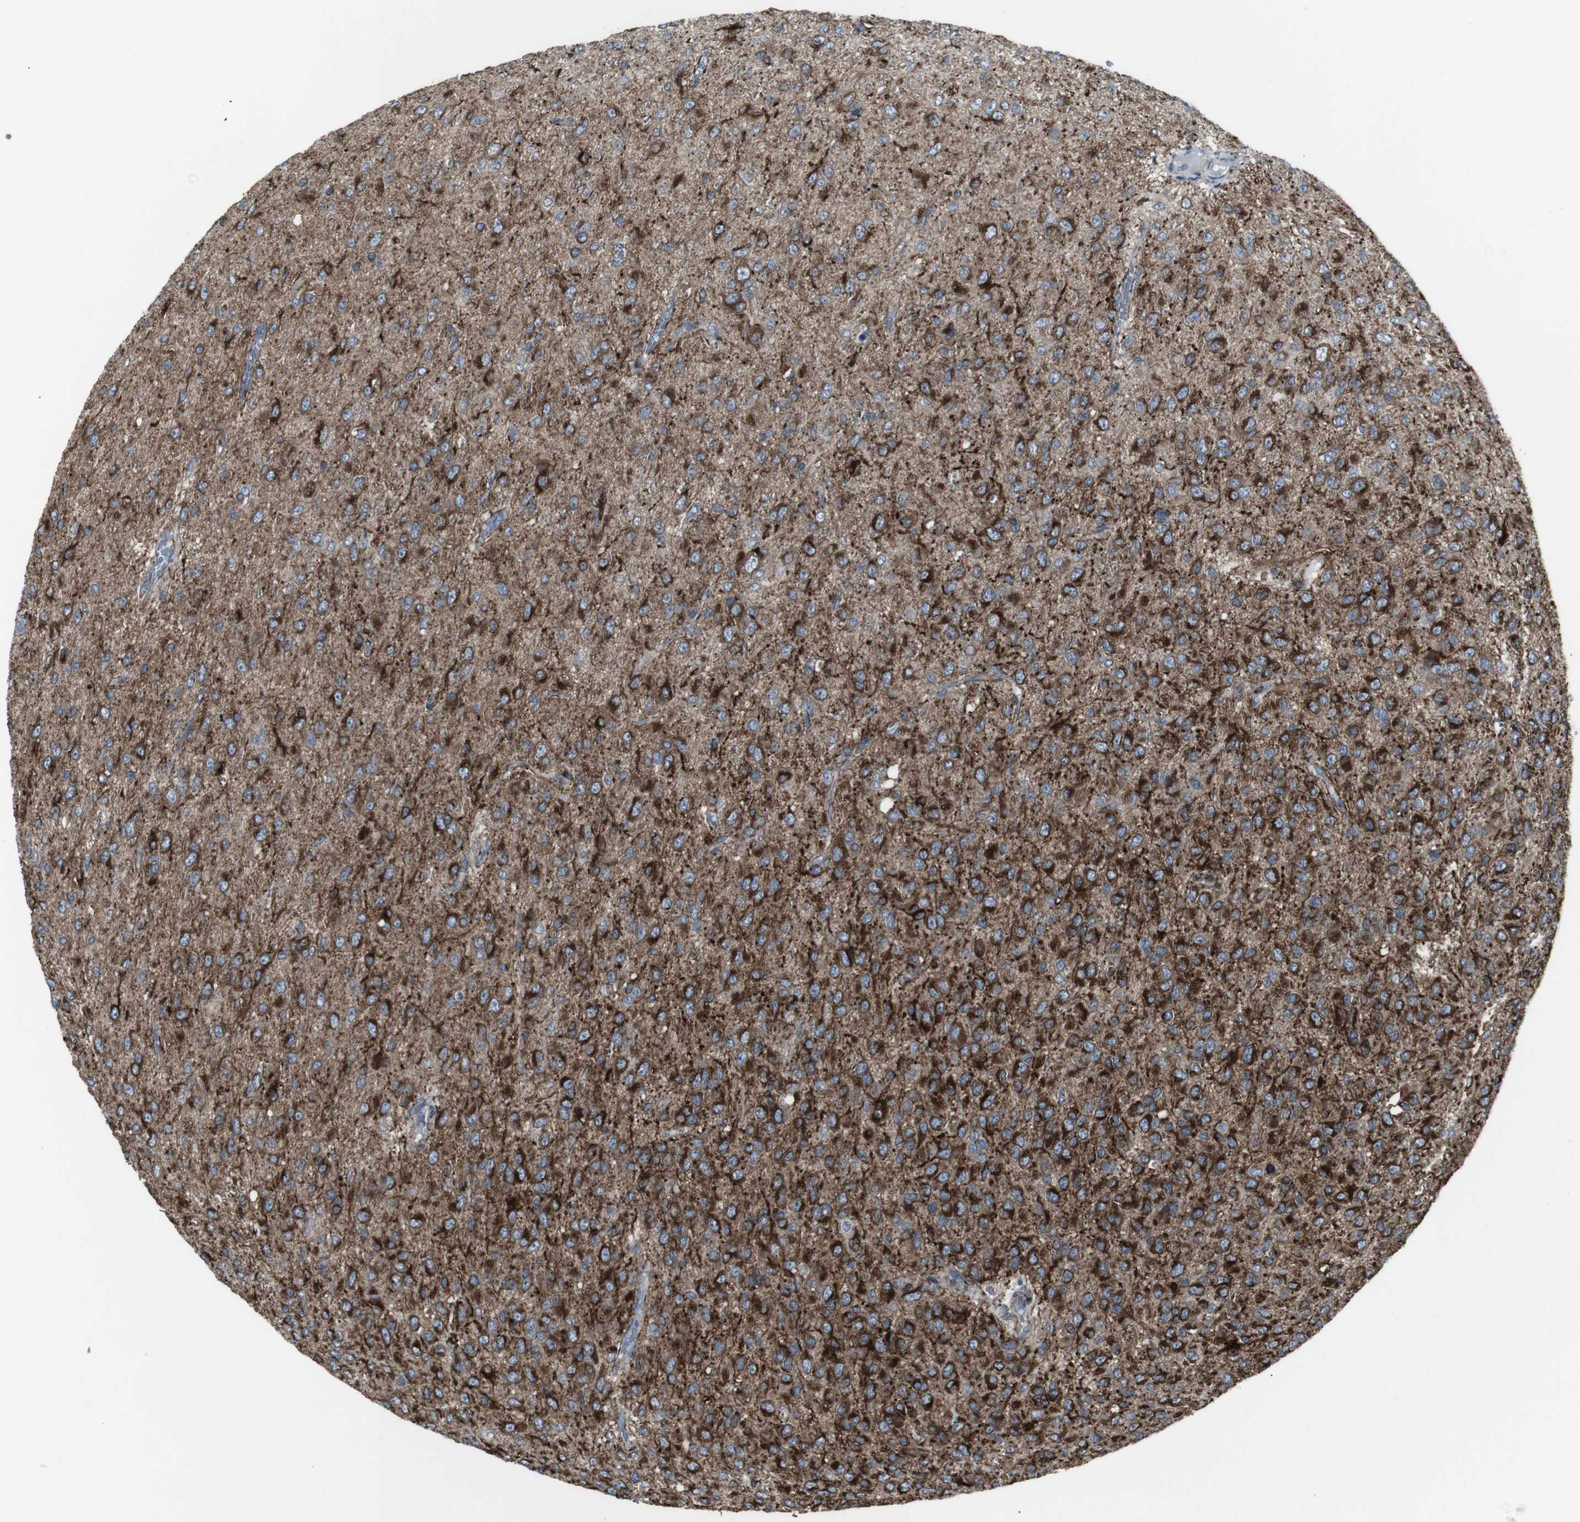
{"staining": {"intensity": "strong", "quantity": "25%-75%", "location": "cytoplasmic/membranous"}, "tissue": "glioma", "cell_type": "Tumor cells", "image_type": "cancer", "snomed": [{"axis": "morphology", "description": "Glioma, malignant, High grade"}, {"axis": "topography", "description": "pancreas cauda"}], "caption": "The immunohistochemical stain labels strong cytoplasmic/membranous expression in tumor cells of glioma tissue.", "gene": "LNPK", "patient": {"sex": "male", "age": 60}}